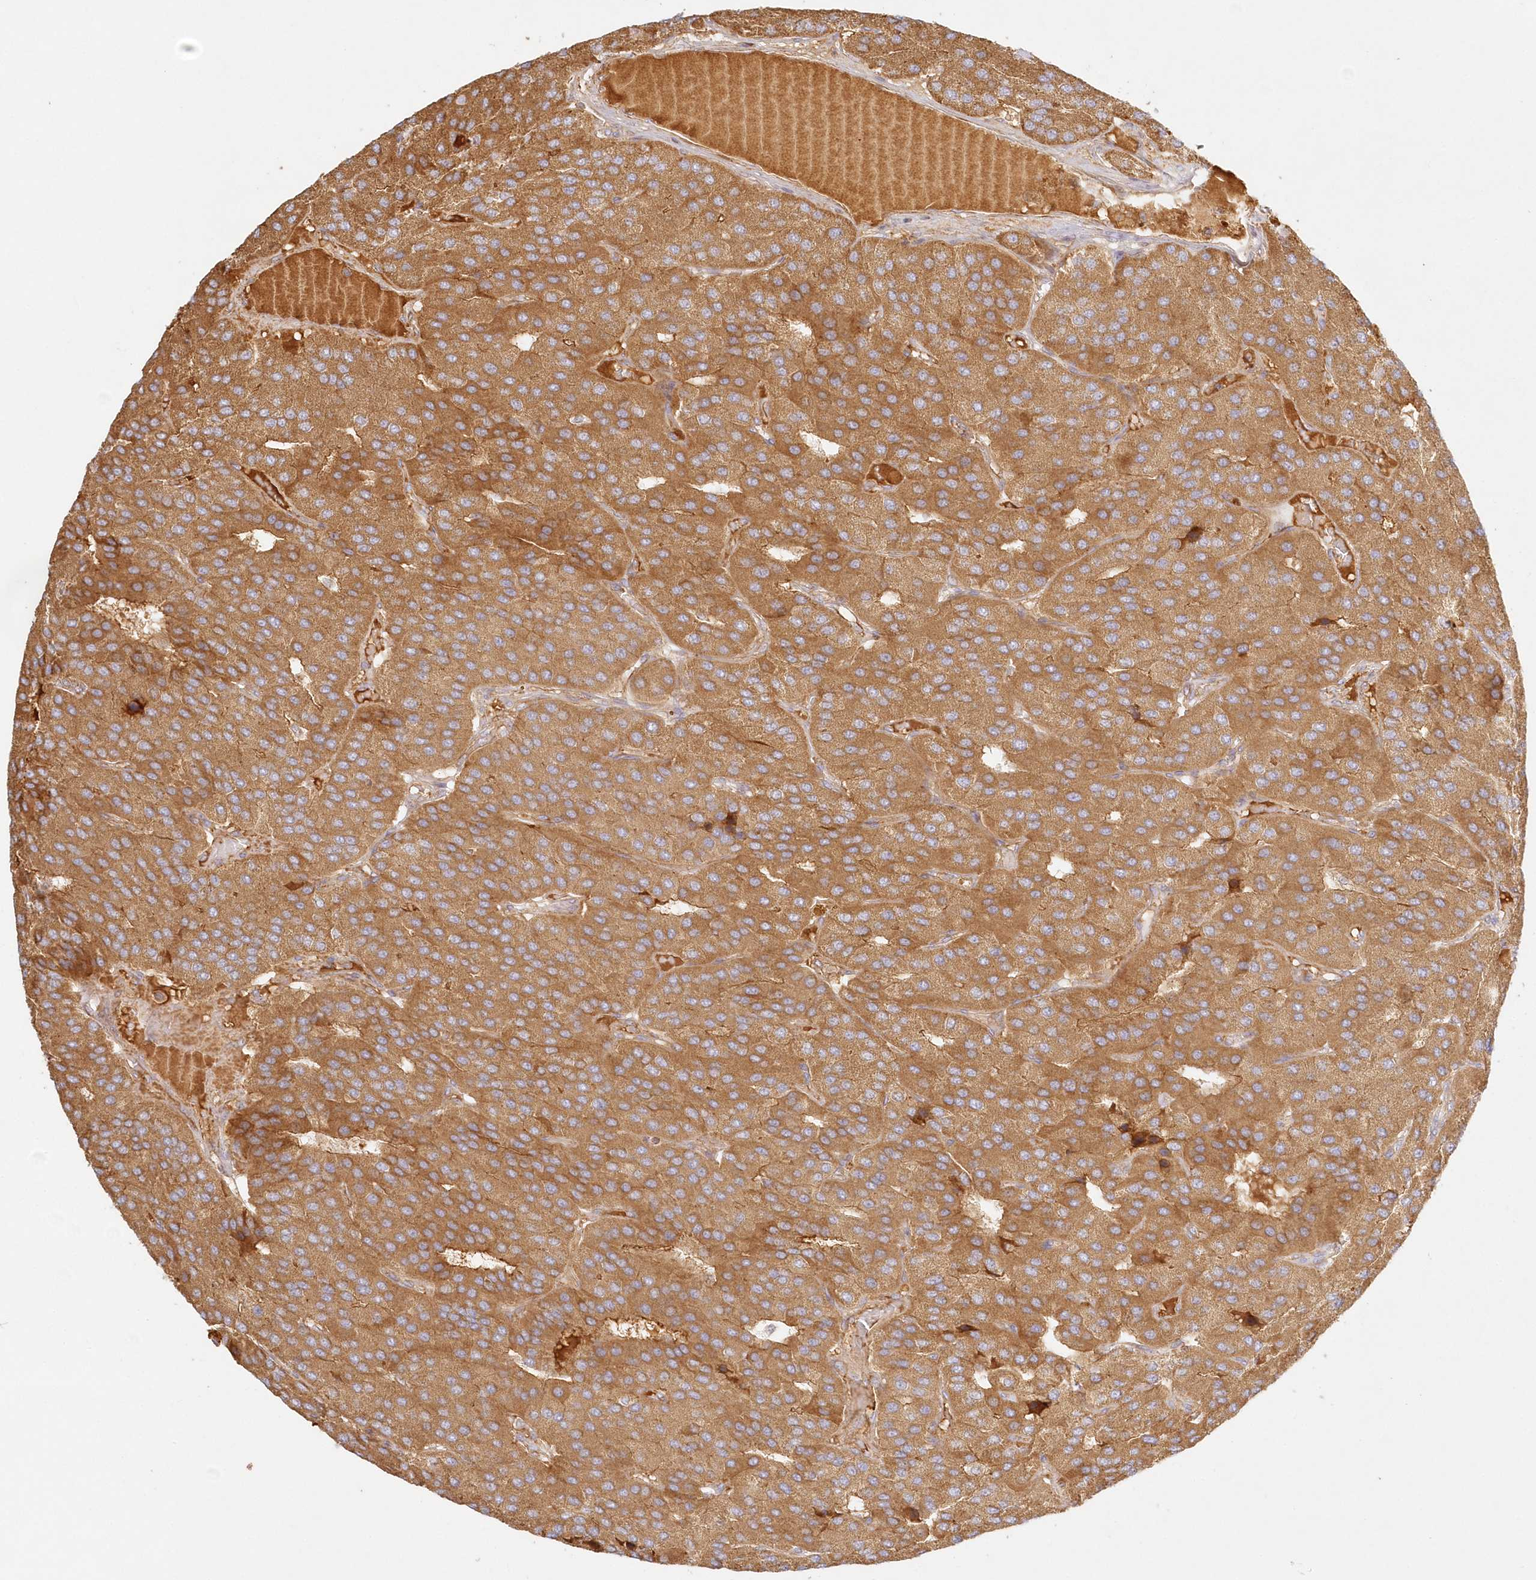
{"staining": {"intensity": "moderate", "quantity": ">75%", "location": "cytoplasmic/membranous"}, "tissue": "parathyroid gland", "cell_type": "Glandular cells", "image_type": "normal", "snomed": [{"axis": "morphology", "description": "Normal tissue, NOS"}, {"axis": "morphology", "description": "Adenoma, NOS"}, {"axis": "topography", "description": "Parathyroid gland"}], "caption": "Brown immunohistochemical staining in benign parathyroid gland exhibits moderate cytoplasmic/membranous staining in about >75% of glandular cells. Nuclei are stained in blue.", "gene": "KIAA0232", "patient": {"sex": "female", "age": 86}}